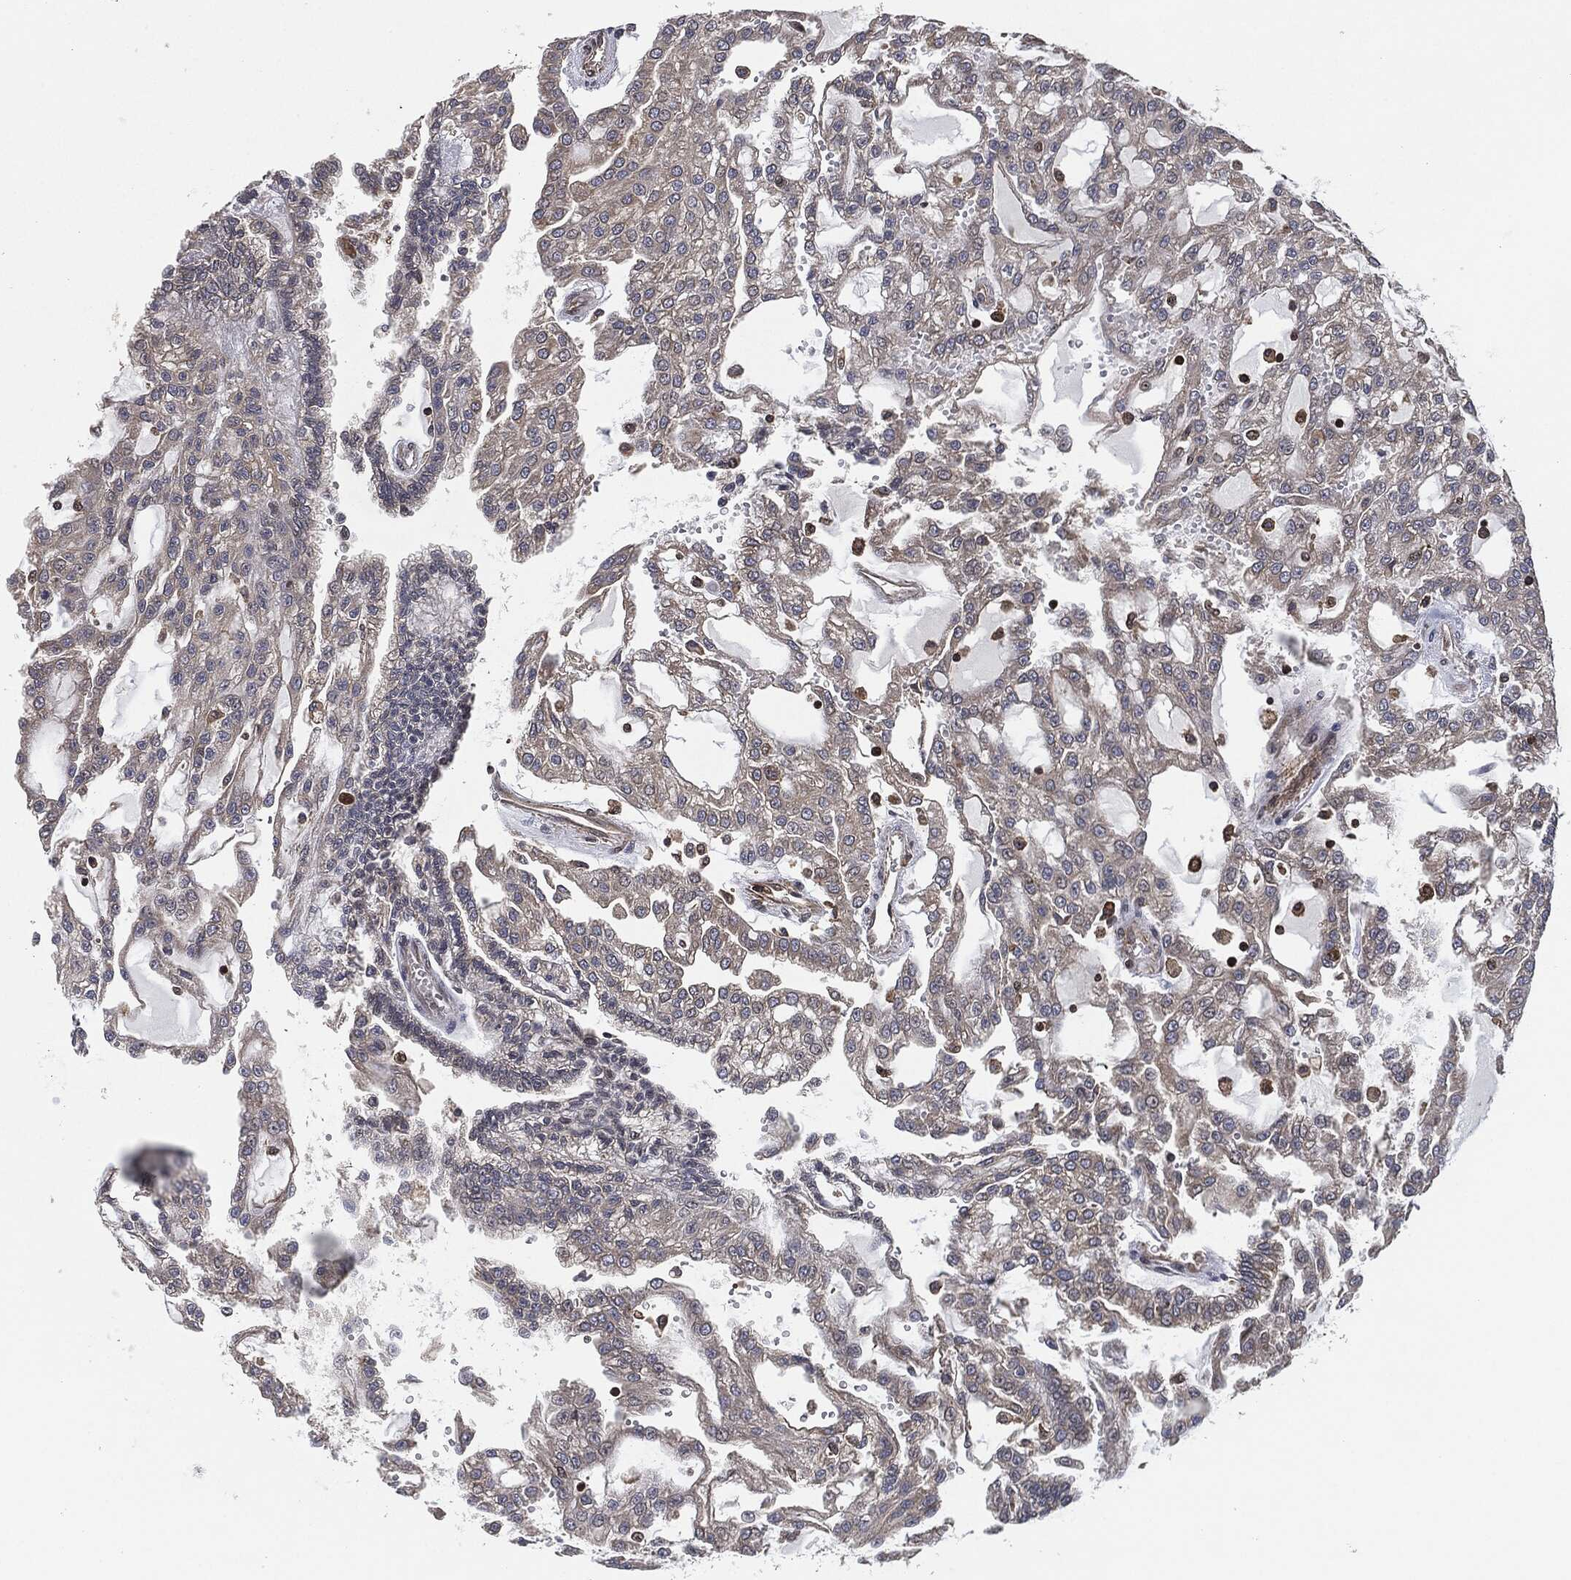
{"staining": {"intensity": "negative", "quantity": "none", "location": "none"}, "tissue": "renal cancer", "cell_type": "Tumor cells", "image_type": "cancer", "snomed": [{"axis": "morphology", "description": "Adenocarcinoma, NOS"}, {"axis": "topography", "description": "Kidney"}], "caption": "The photomicrograph reveals no staining of tumor cells in renal cancer (adenocarcinoma).", "gene": "UBR1", "patient": {"sex": "male", "age": 63}}